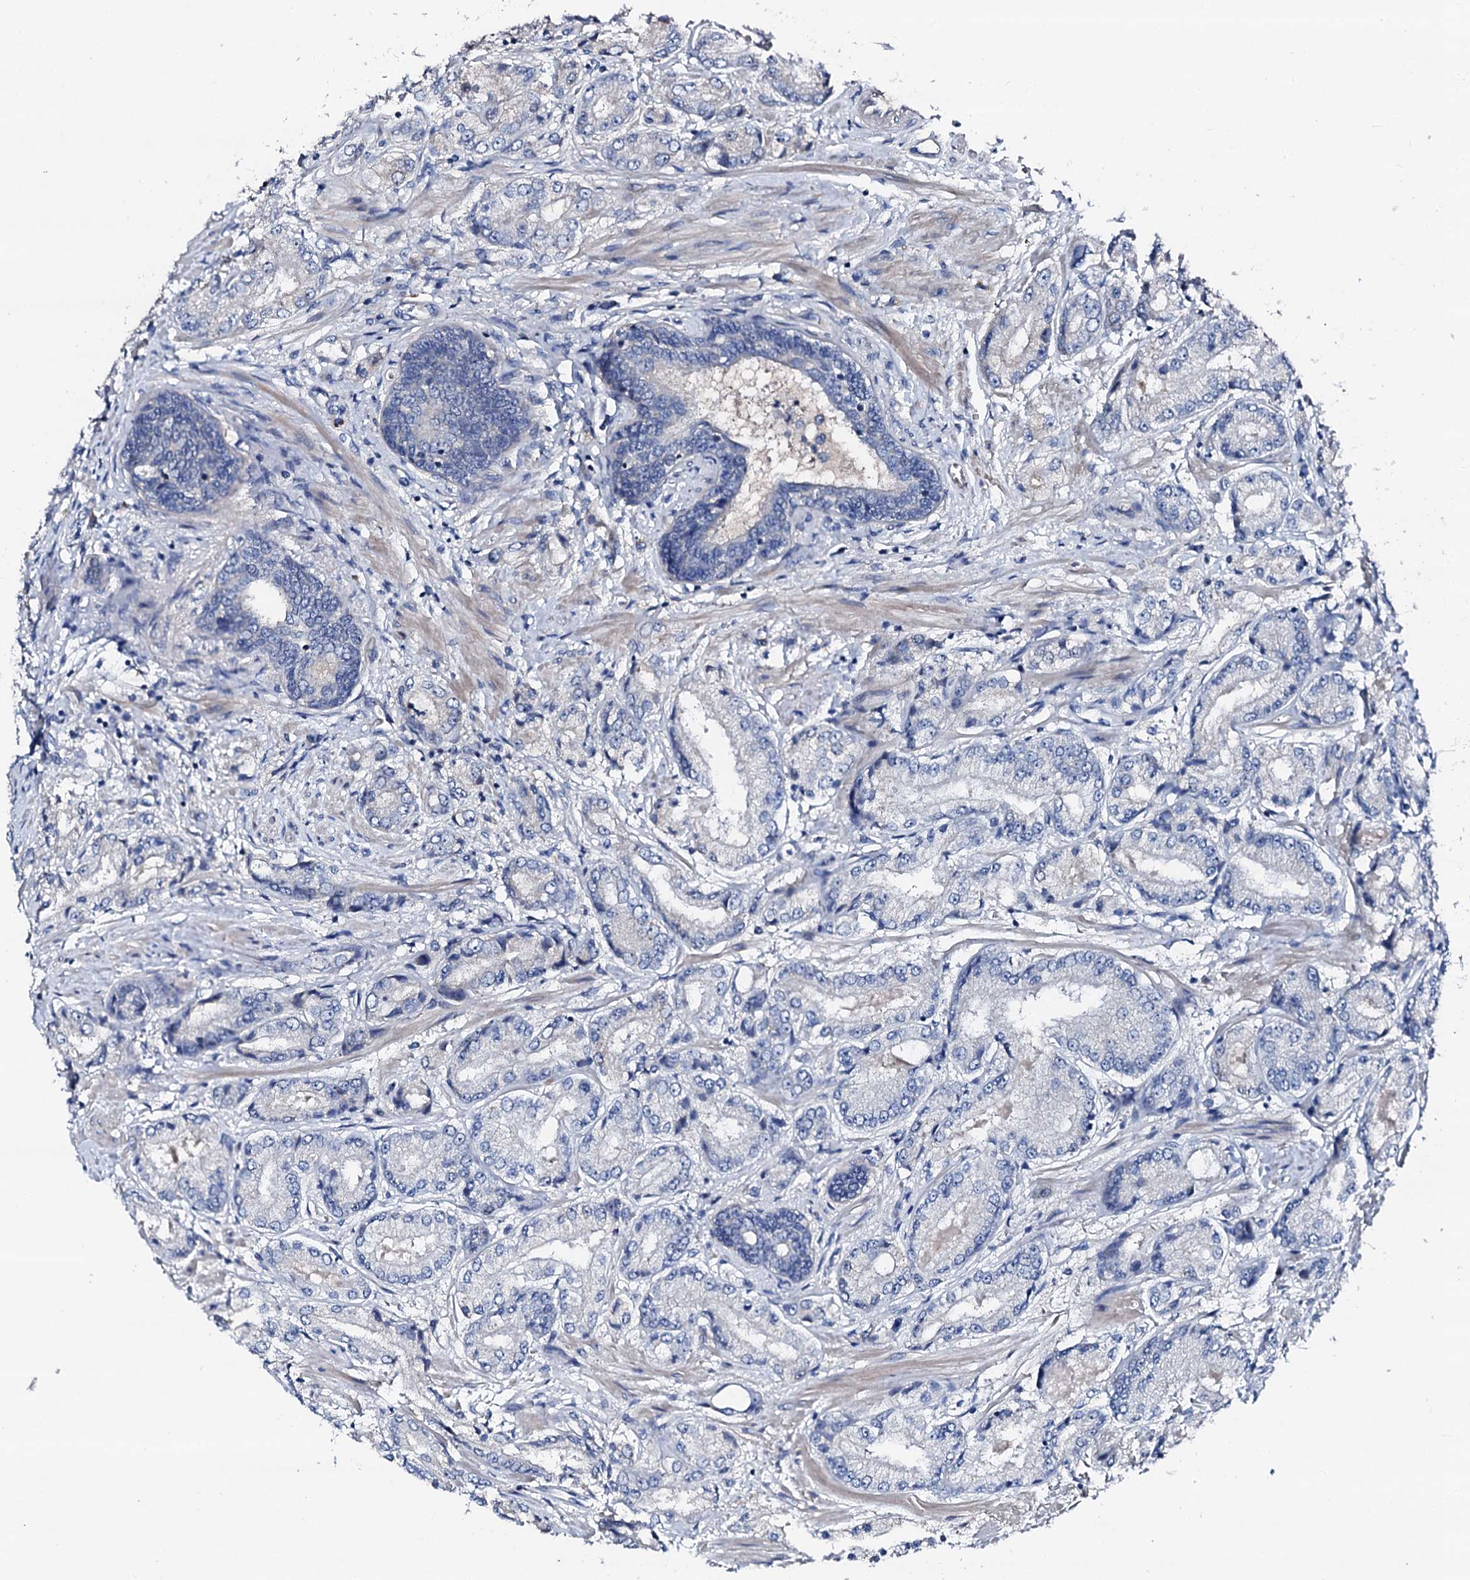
{"staining": {"intensity": "negative", "quantity": "none", "location": "none"}, "tissue": "prostate cancer", "cell_type": "Tumor cells", "image_type": "cancer", "snomed": [{"axis": "morphology", "description": "Adenocarcinoma, High grade"}, {"axis": "topography", "description": "Prostate"}], "caption": "This is a histopathology image of immunohistochemistry staining of prostate cancer (high-grade adenocarcinoma), which shows no expression in tumor cells. (DAB (3,3'-diaminobenzidine) immunohistochemistry (IHC) with hematoxylin counter stain).", "gene": "TRAFD1", "patient": {"sex": "male", "age": 59}}